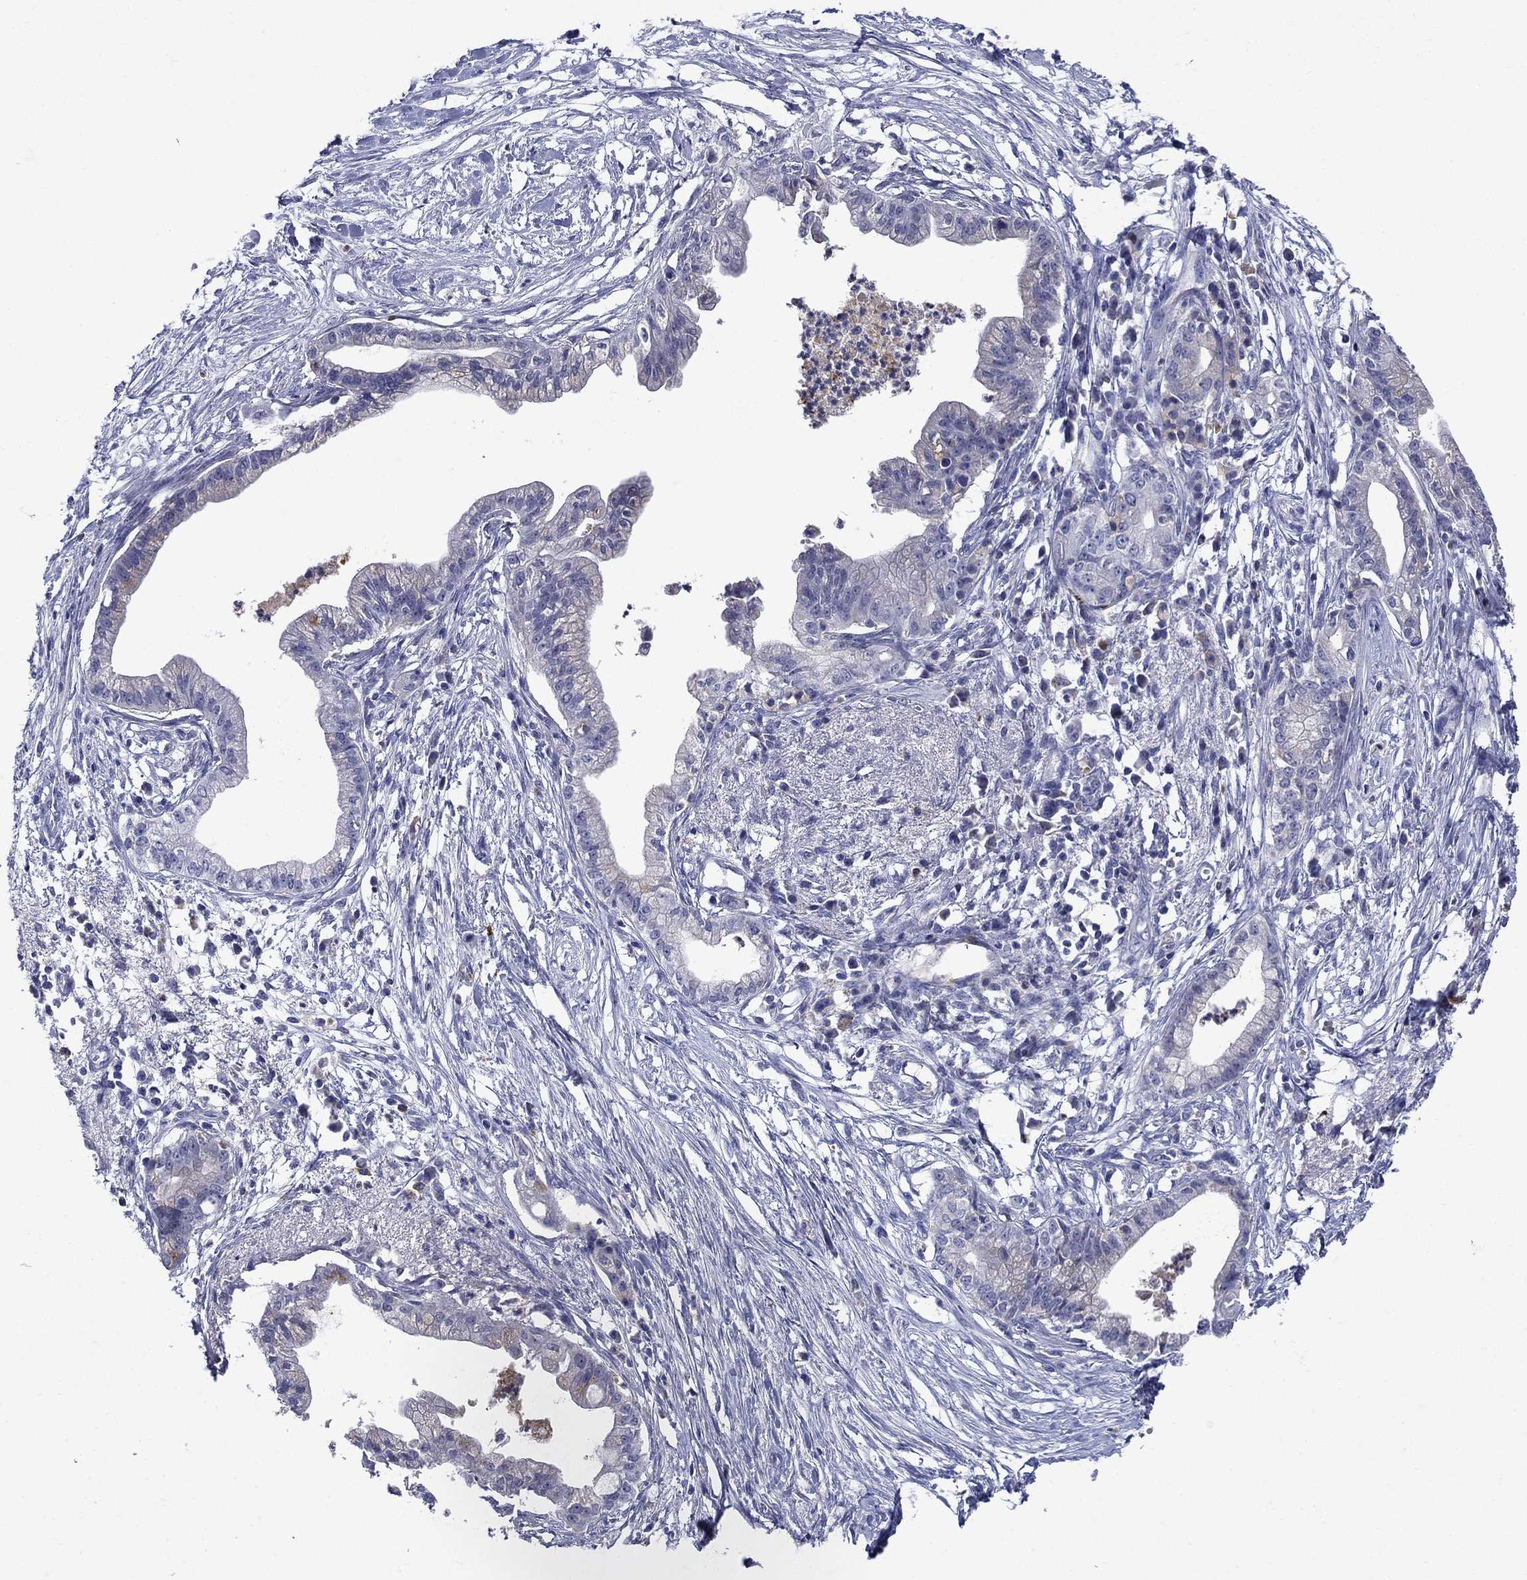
{"staining": {"intensity": "negative", "quantity": "none", "location": "none"}, "tissue": "pancreatic cancer", "cell_type": "Tumor cells", "image_type": "cancer", "snomed": [{"axis": "morphology", "description": "Normal tissue, NOS"}, {"axis": "morphology", "description": "Adenocarcinoma, NOS"}, {"axis": "topography", "description": "Pancreas"}], "caption": "Tumor cells show no significant expression in pancreatic cancer (adenocarcinoma).", "gene": "STAB2", "patient": {"sex": "female", "age": 58}}